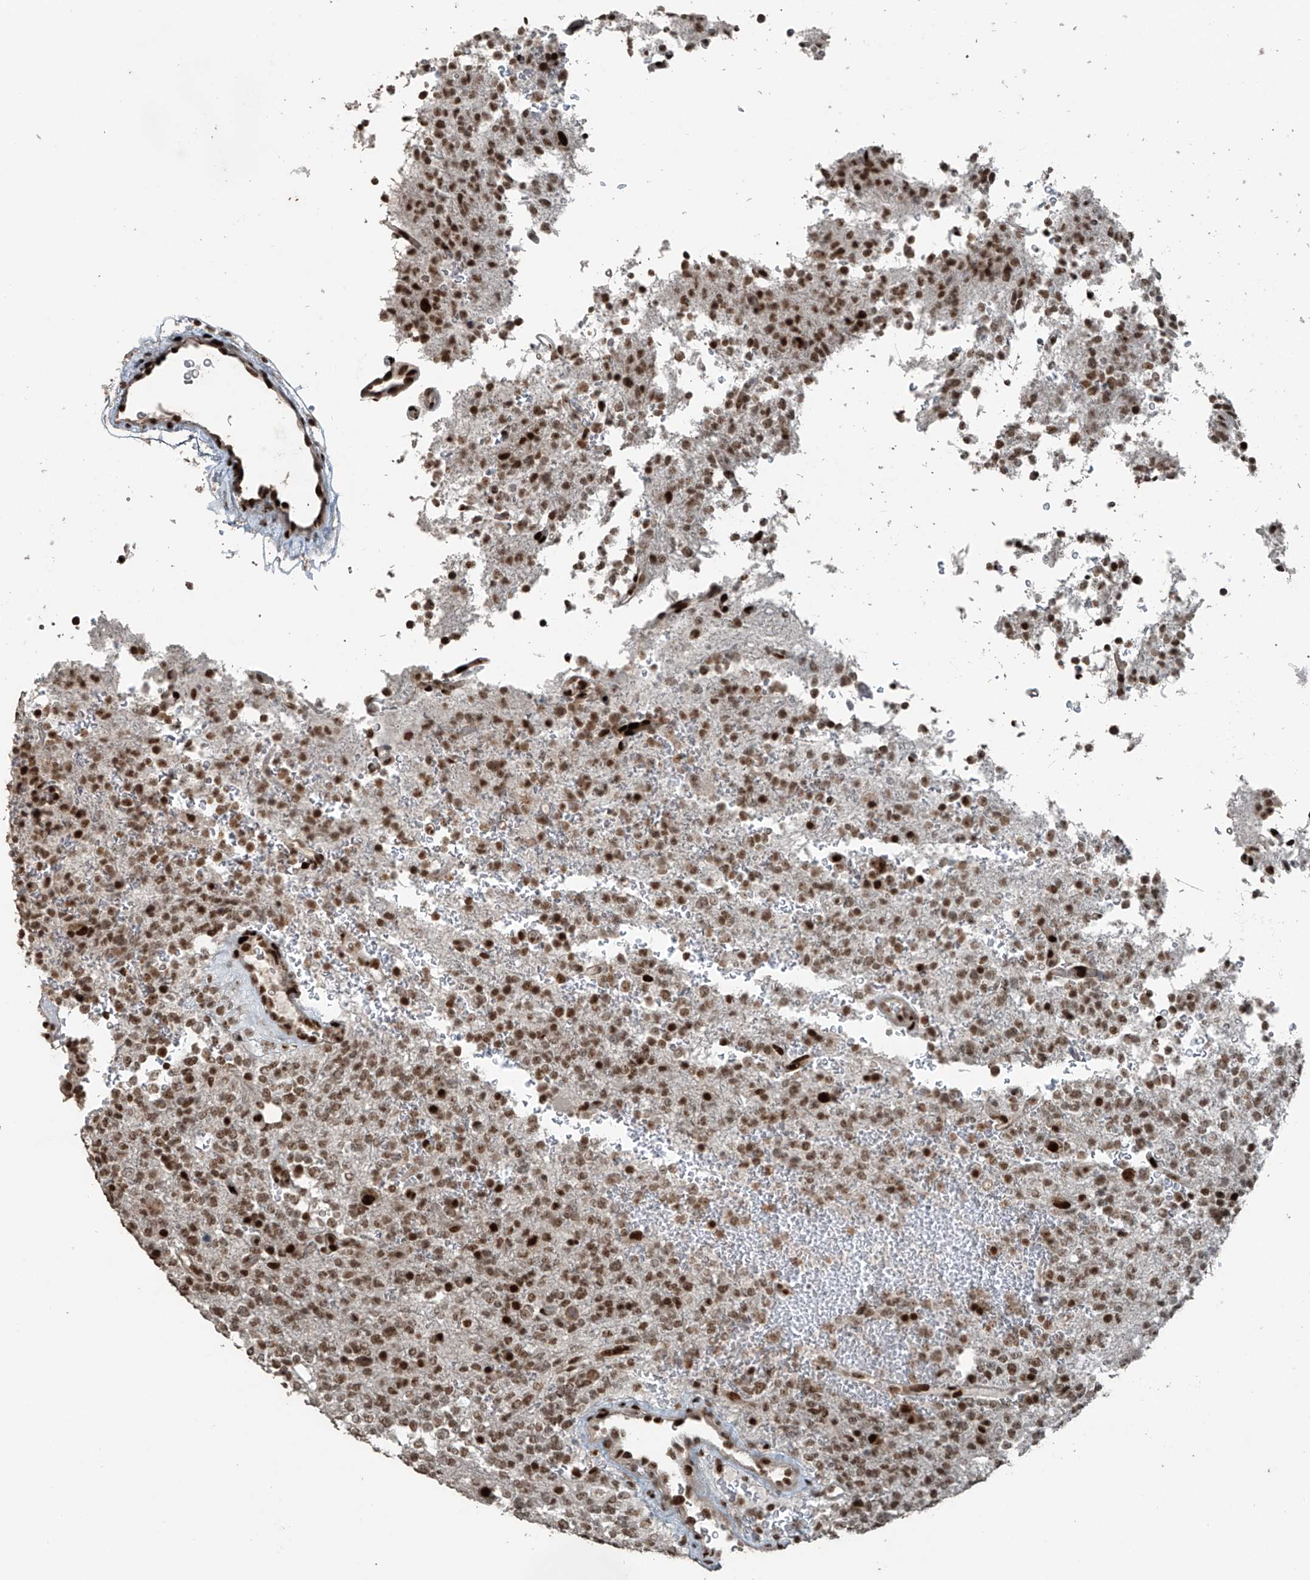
{"staining": {"intensity": "moderate", "quantity": ">75%", "location": "nuclear"}, "tissue": "glioma", "cell_type": "Tumor cells", "image_type": "cancer", "snomed": [{"axis": "morphology", "description": "Glioma, malignant, High grade"}, {"axis": "topography", "description": "Brain"}], "caption": "The immunohistochemical stain shows moderate nuclear positivity in tumor cells of glioma tissue.", "gene": "PCNP", "patient": {"sex": "female", "age": 62}}